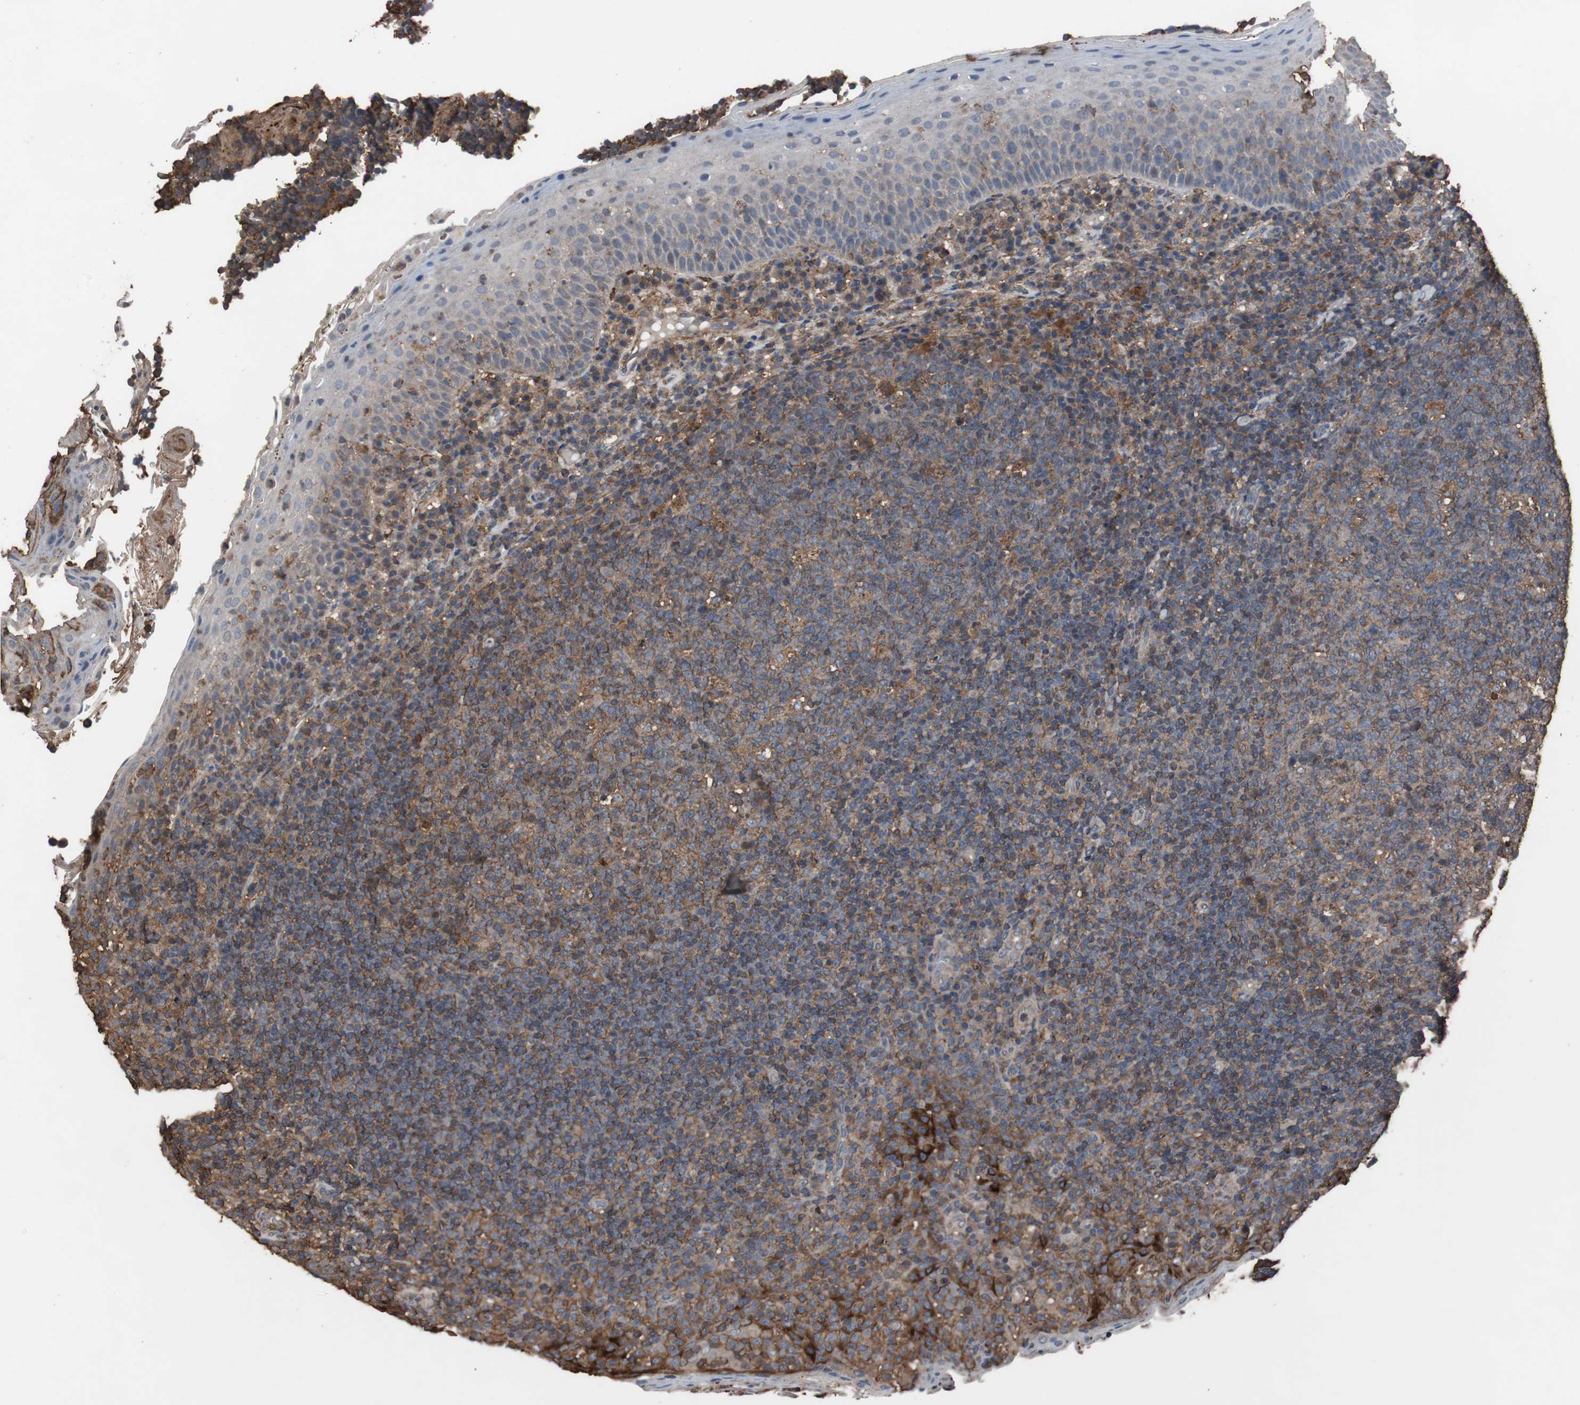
{"staining": {"intensity": "moderate", "quantity": ">75%", "location": "cytoplasmic/membranous"}, "tissue": "tonsil", "cell_type": "Germinal center cells", "image_type": "normal", "snomed": [{"axis": "morphology", "description": "Normal tissue, NOS"}, {"axis": "topography", "description": "Tonsil"}], "caption": "Tonsil stained with DAB immunohistochemistry reveals medium levels of moderate cytoplasmic/membranous staining in about >75% of germinal center cells.", "gene": "COL6A2", "patient": {"sex": "male", "age": 17}}